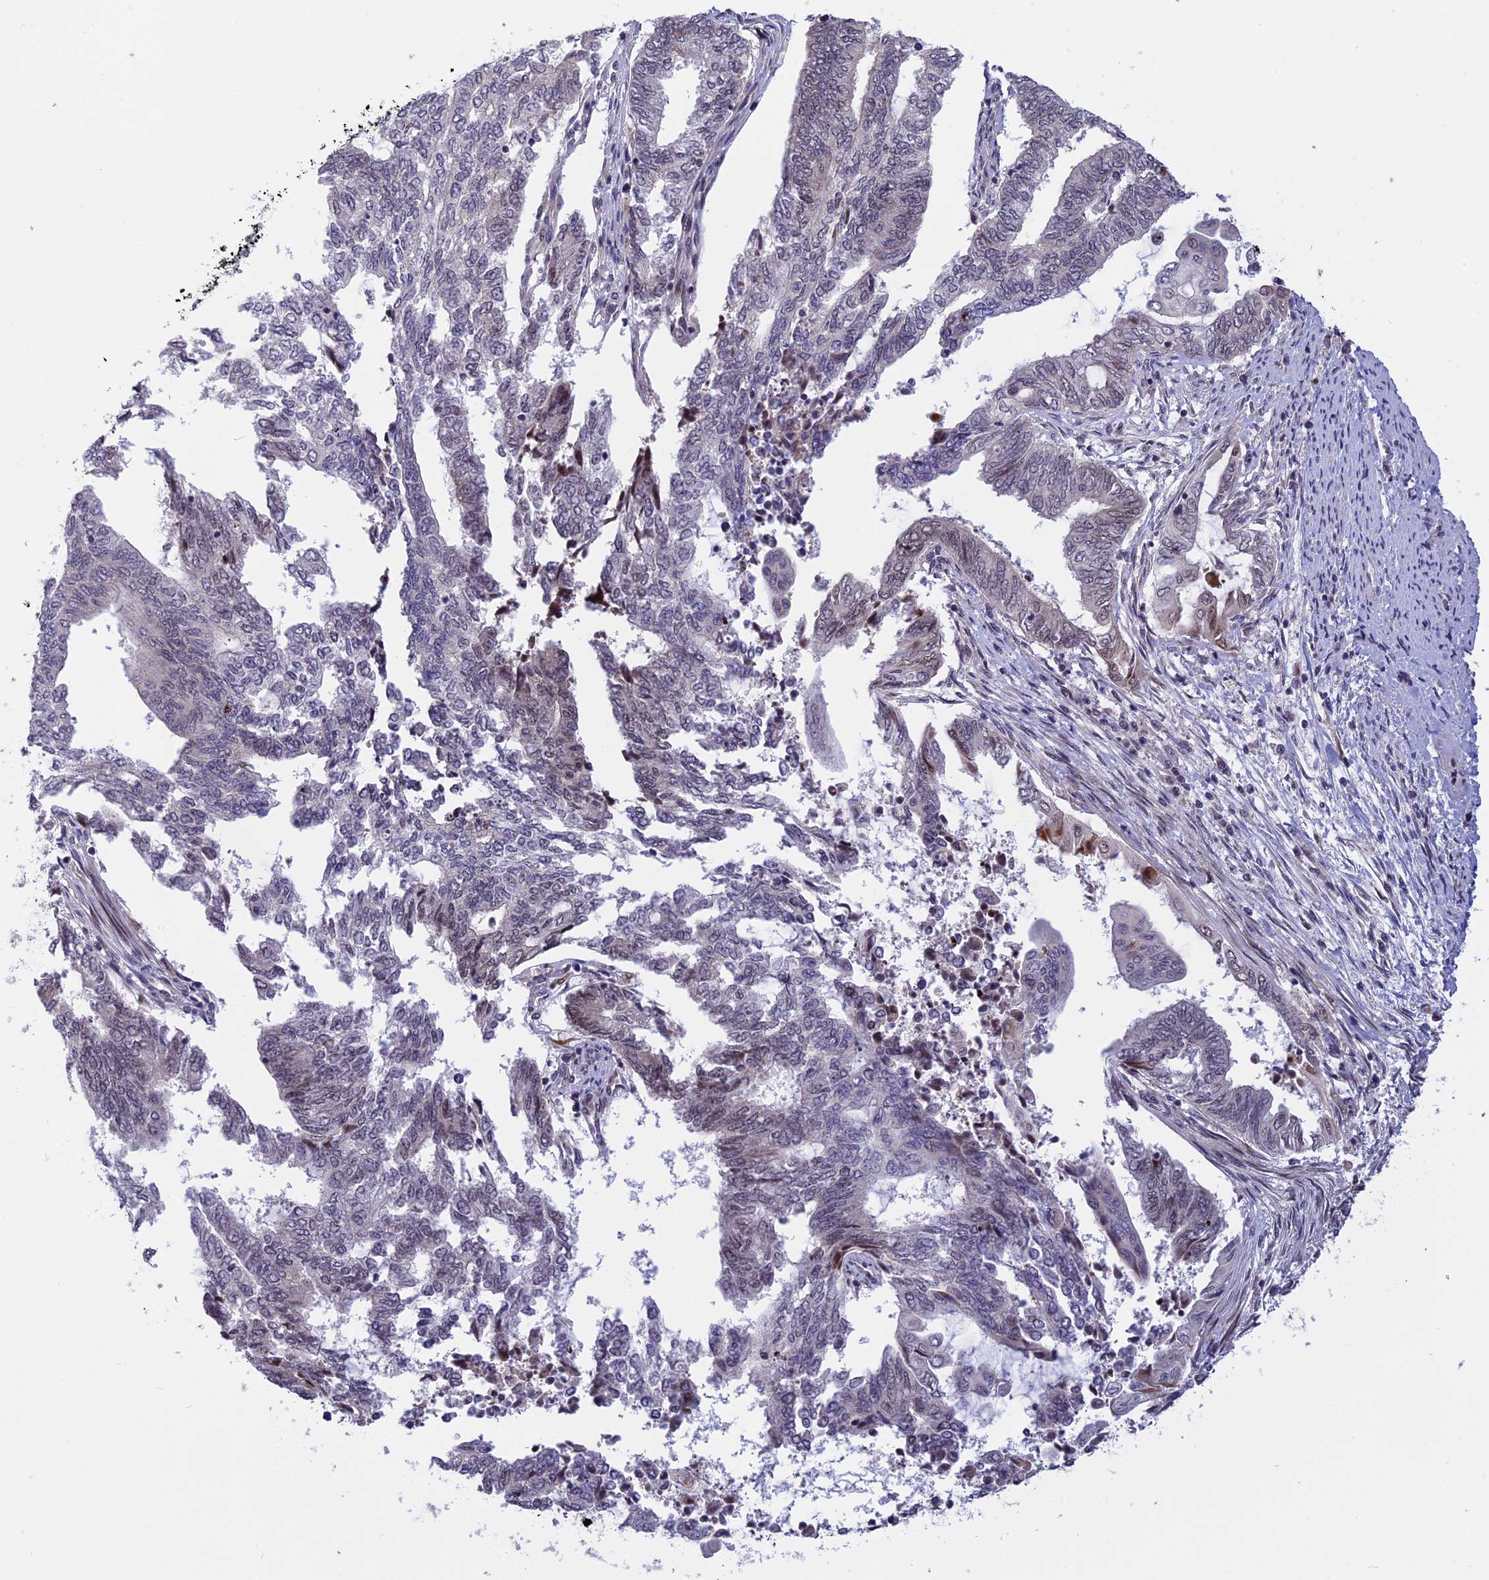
{"staining": {"intensity": "negative", "quantity": "none", "location": "none"}, "tissue": "endometrial cancer", "cell_type": "Tumor cells", "image_type": "cancer", "snomed": [{"axis": "morphology", "description": "Adenocarcinoma, NOS"}, {"axis": "topography", "description": "Uterus"}, {"axis": "topography", "description": "Endometrium"}], "caption": "A high-resolution histopathology image shows IHC staining of endometrial cancer, which displays no significant staining in tumor cells.", "gene": "POLR2C", "patient": {"sex": "female", "age": 70}}